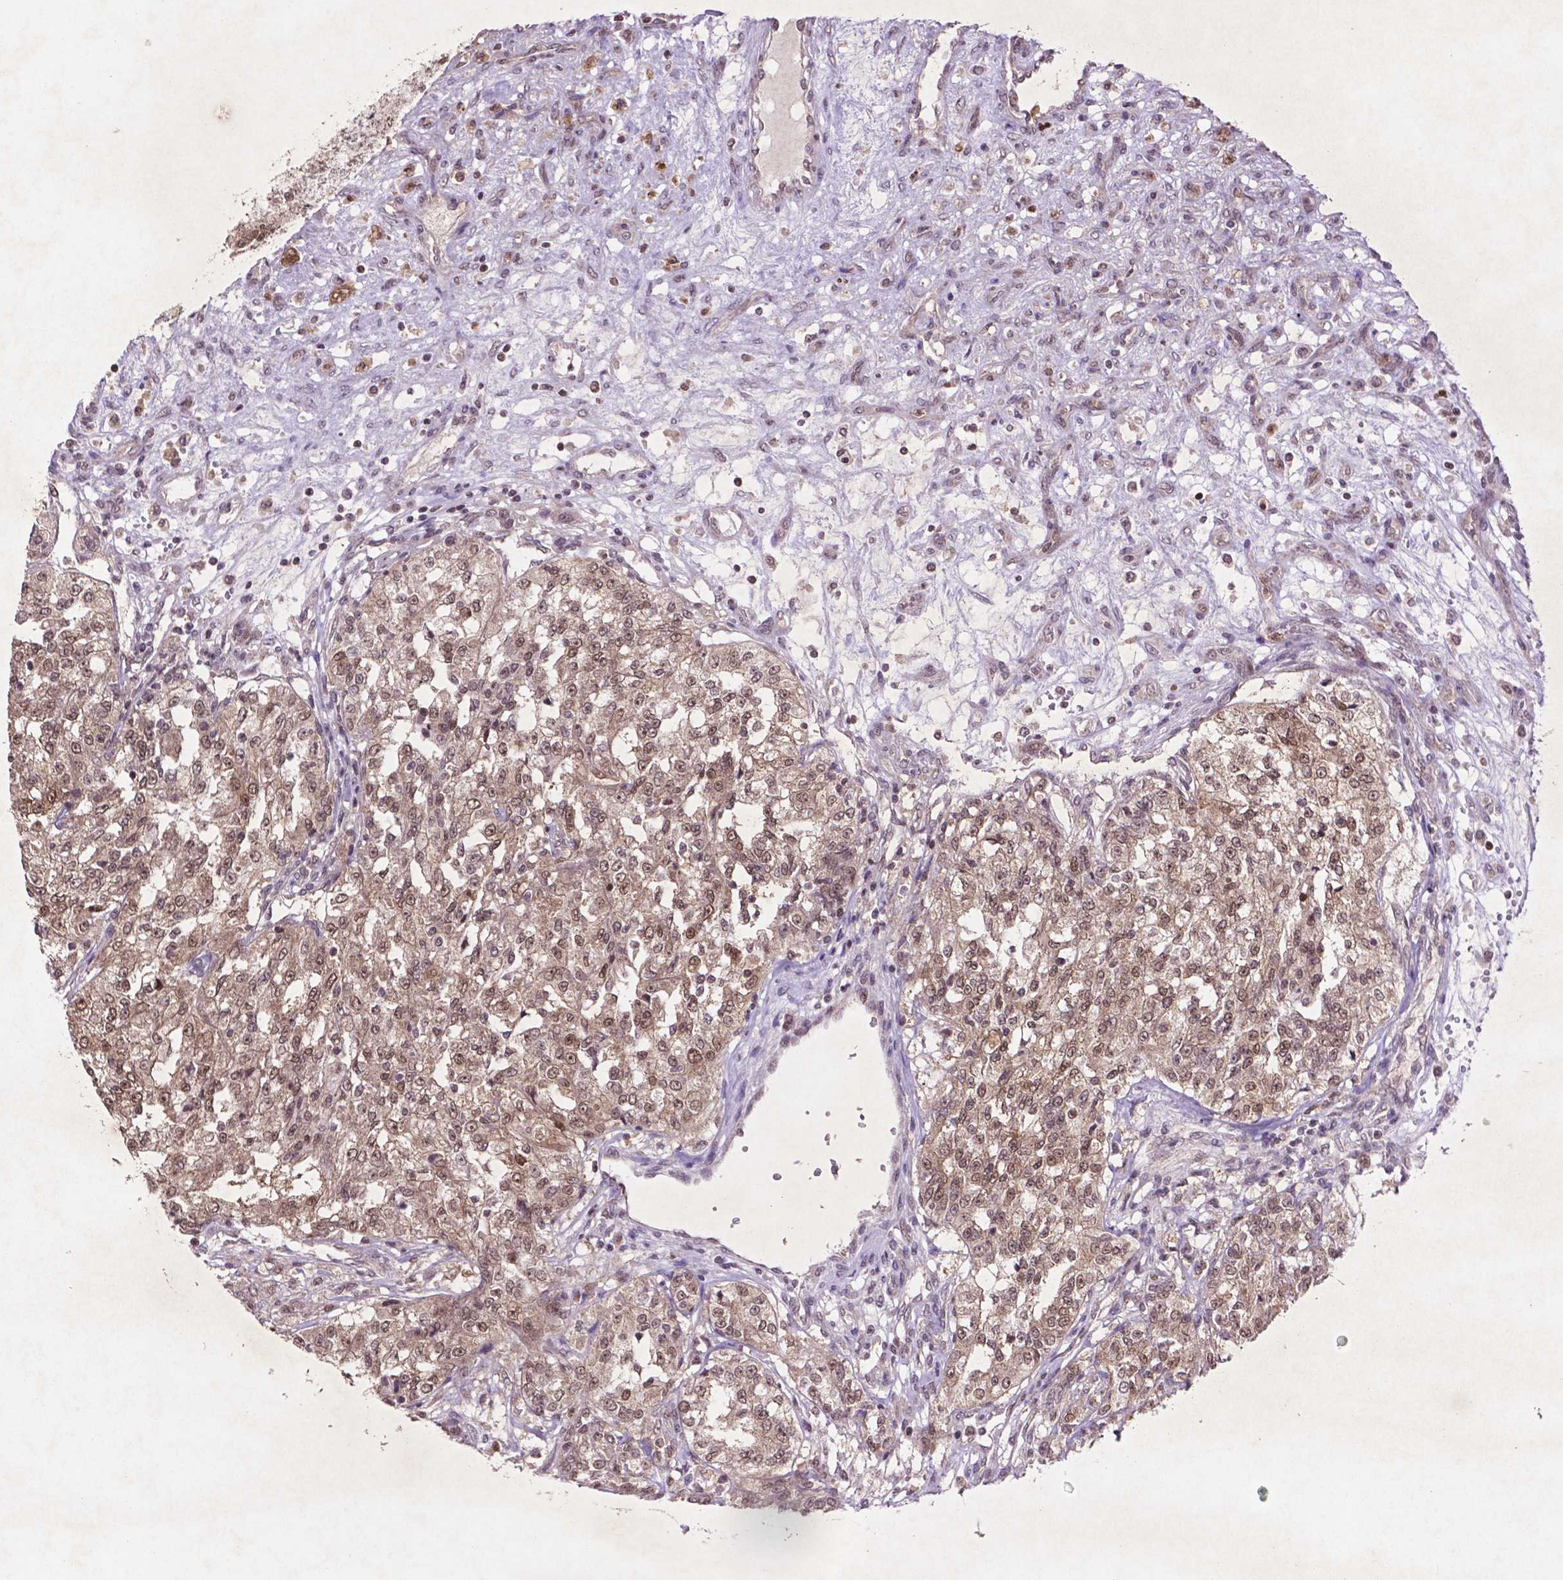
{"staining": {"intensity": "moderate", "quantity": ">75%", "location": "cytoplasmic/membranous,nuclear"}, "tissue": "renal cancer", "cell_type": "Tumor cells", "image_type": "cancer", "snomed": [{"axis": "morphology", "description": "Adenocarcinoma, NOS"}, {"axis": "topography", "description": "Kidney"}], "caption": "A histopathology image of renal cancer stained for a protein exhibits moderate cytoplasmic/membranous and nuclear brown staining in tumor cells. (DAB IHC with brightfield microscopy, high magnification).", "gene": "GLRX", "patient": {"sex": "female", "age": 63}}